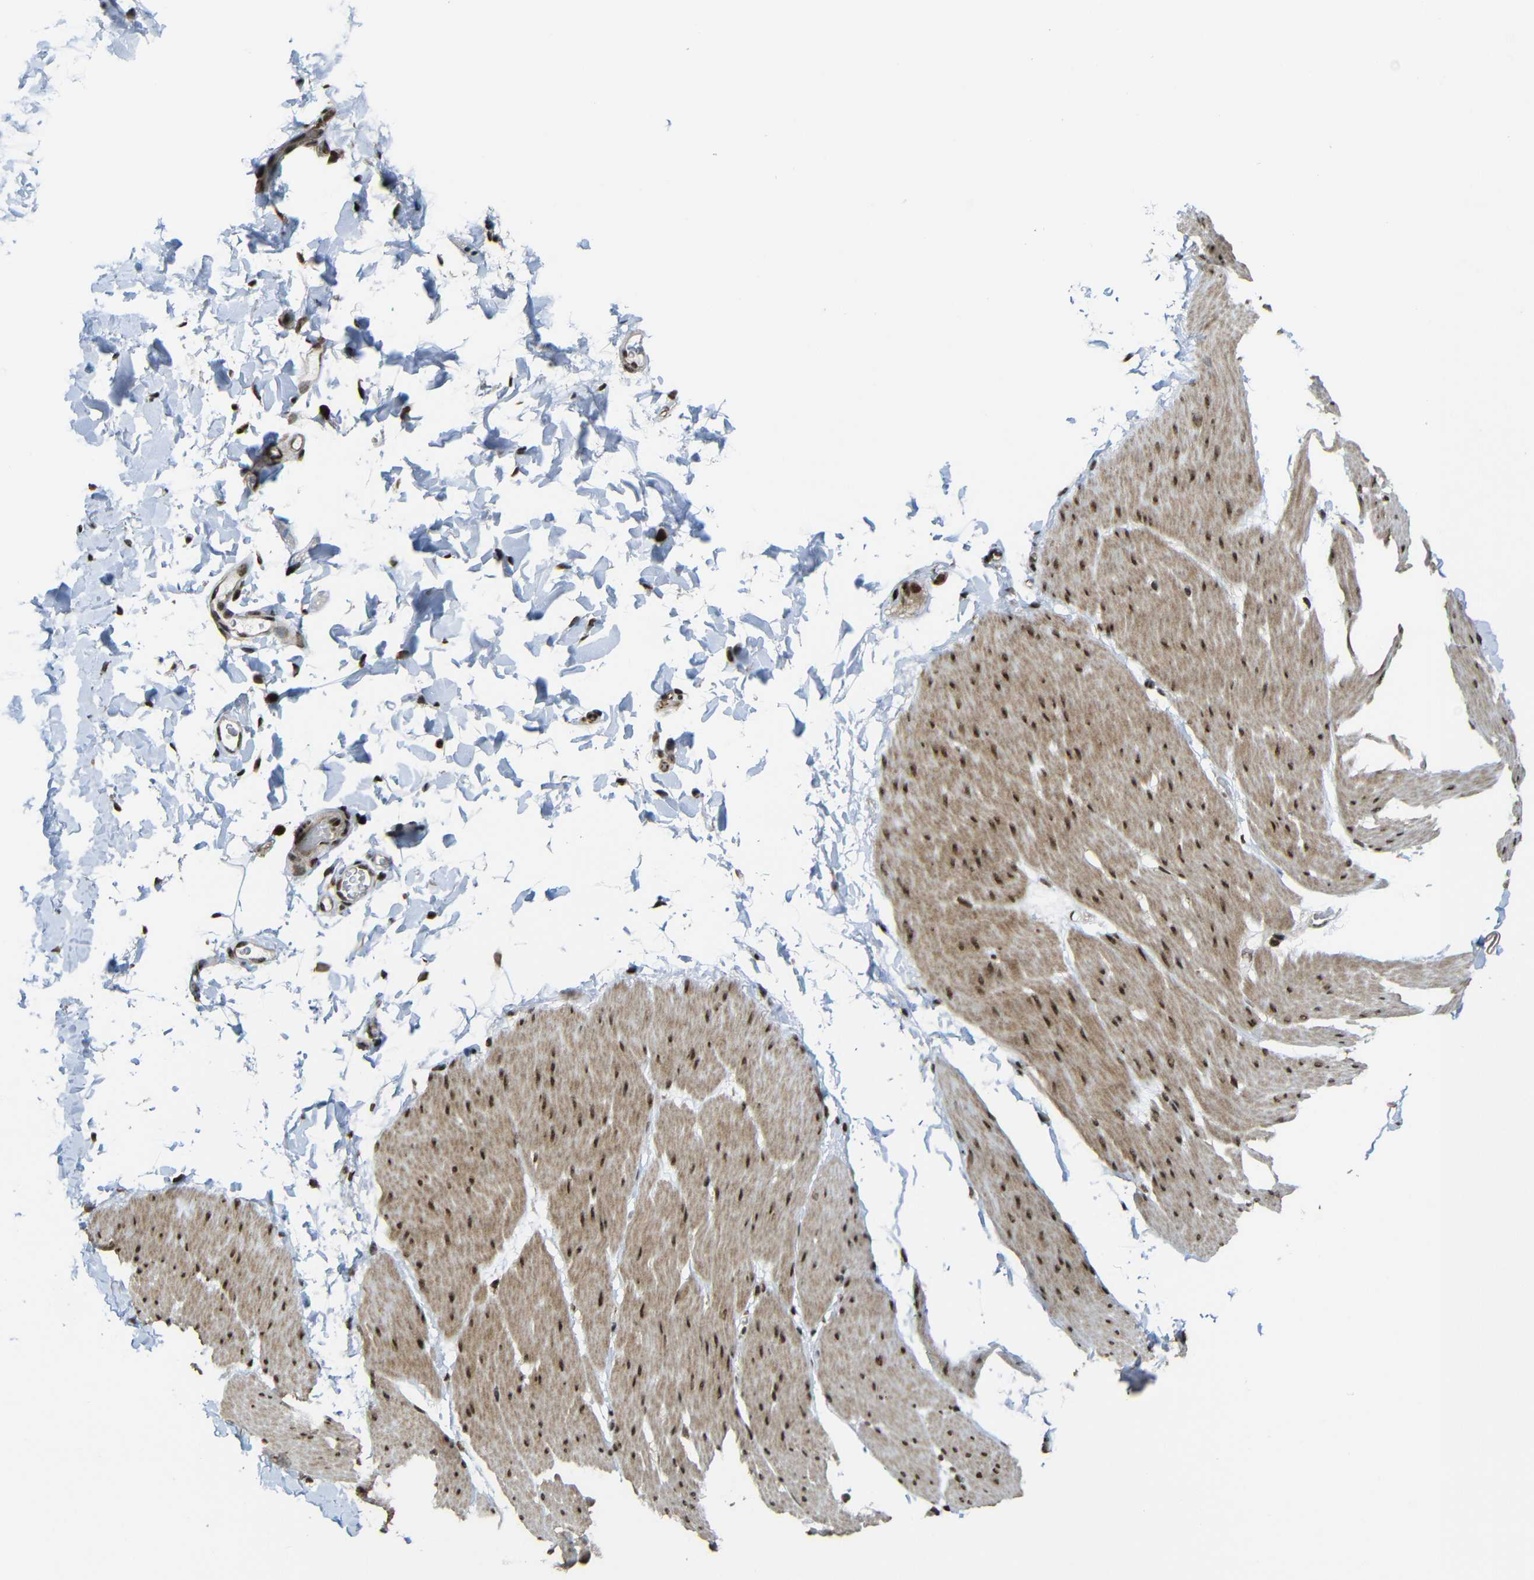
{"staining": {"intensity": "strong", "quantity": ">75%", "location": "cytoplasmic/membranous,nuclear"}, "tissue": "smooth muscle", "cell_type": "Smooth muscle cells", "image_type": "normal", "snomed": [{"axis": "morphology", "description": "Normal tissue, NOS"}, {"axis": "topography", "description": "Smooth muscle"}, {"axis": "topography", "description": "Colon"}], "caption": "Smooth muscle cells exhibit high levels of strong cytoplasmic/membranous,nuclear positivity in approximately >75% of cells in normal human smooth muscle. Using DAB (3,3'-diaminobenzidine) (brown) and hematoxylin (blue) stains, captured at high magnification using brightfield microscopy.", "gene": "TCF7L2", "patient": {"sex": "male", "age": 67}}